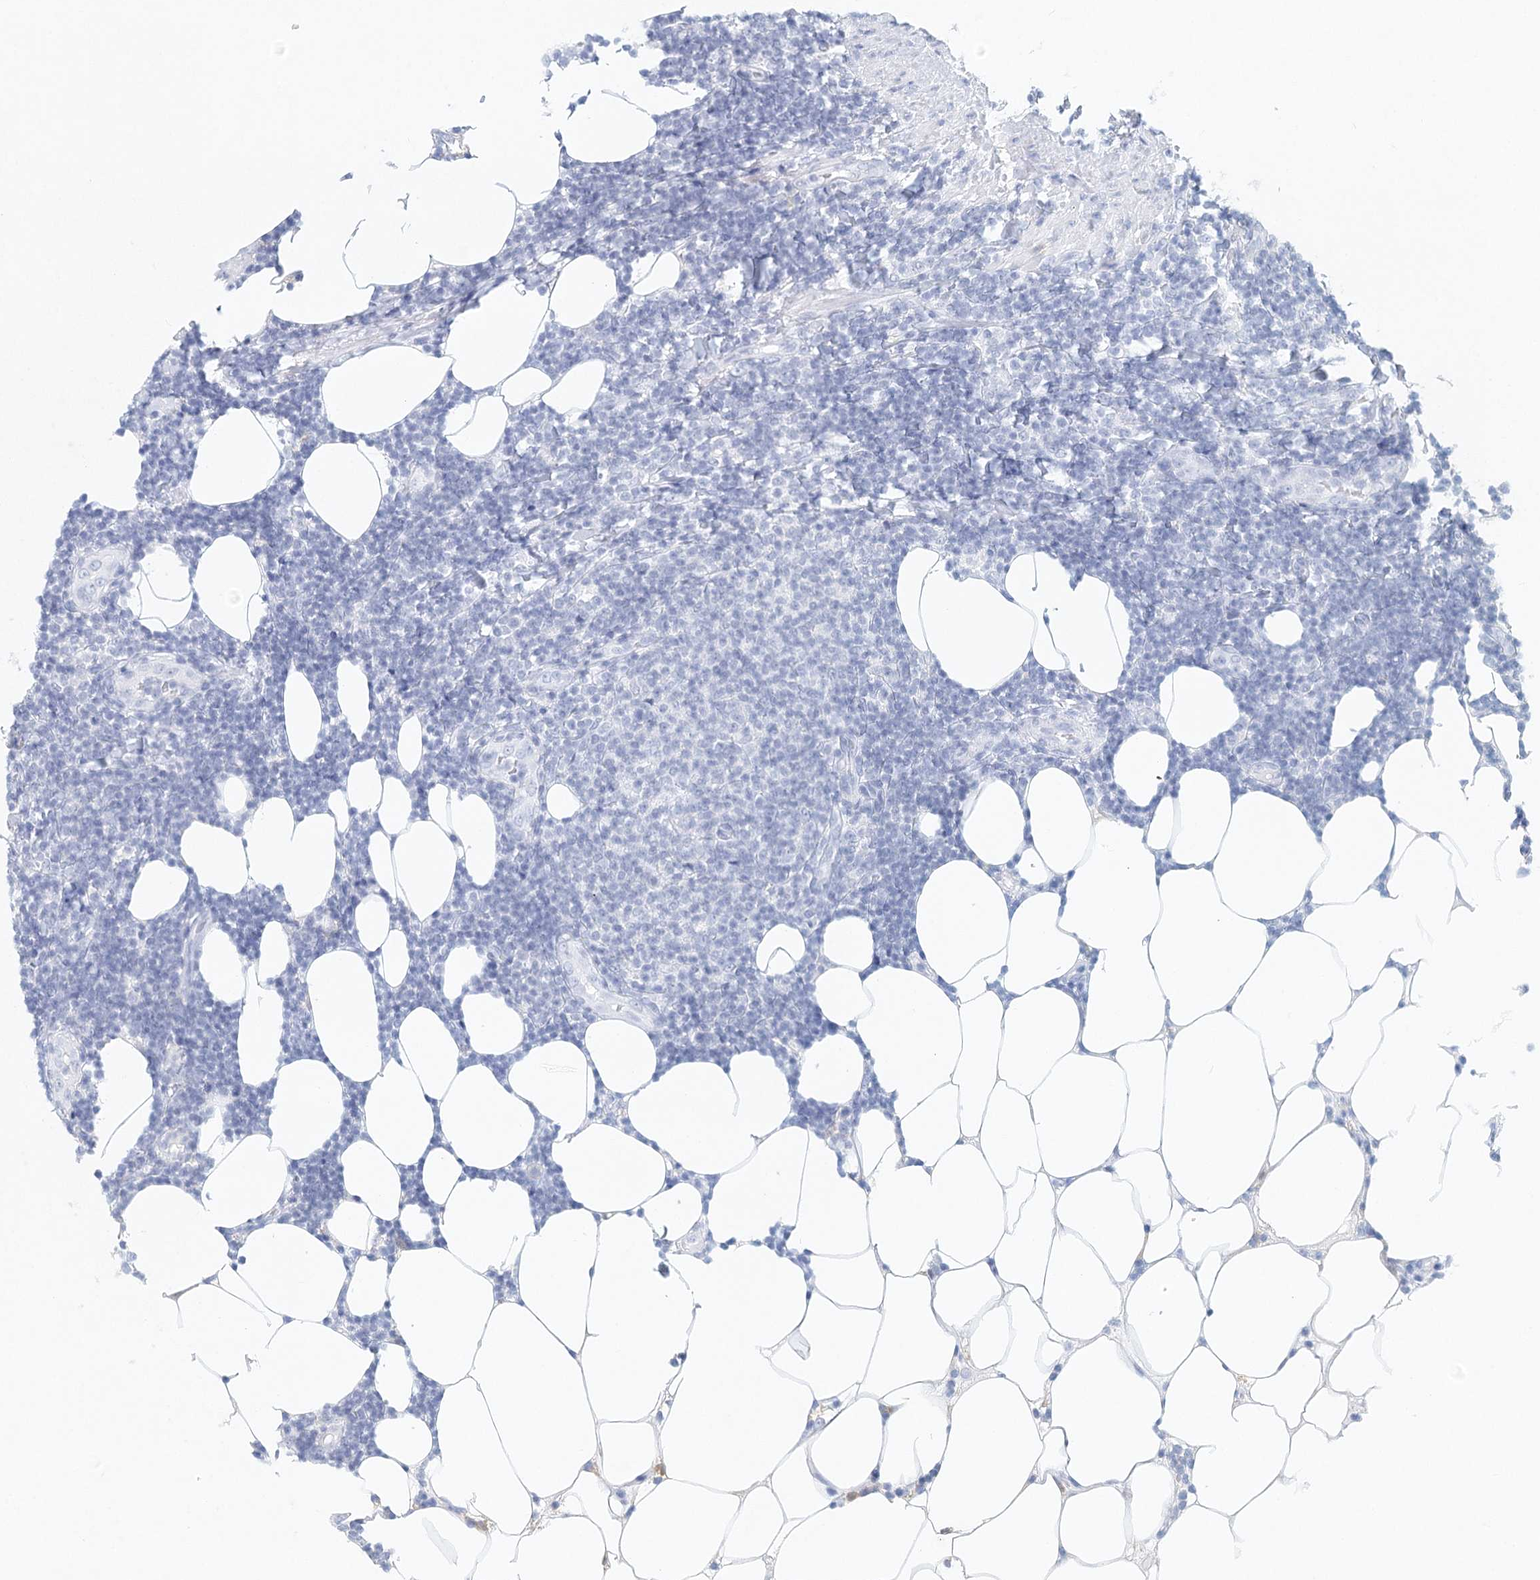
{"staining": {"intensity": "negative", "quantity": "none", "location": "none"}, "tissue": "lymphoma", "cell_type": "Tumor cells", "image_type": "cancer", "snomed": [{"axis": "morphology", "description": "Malignant lymphoma, non-Hodgkin's type, Low grade"}, {"axis": "topography", "description": "Lymph node"}], "caption": "IHC photomicrograph of human malignant lymphoma, non-Hodgkin's type (low-grade) stained for a protein (brown), which displays no staining in tumor cells.", "gene": "ARSI", "patient": {"sex": "male", "age": 66}}